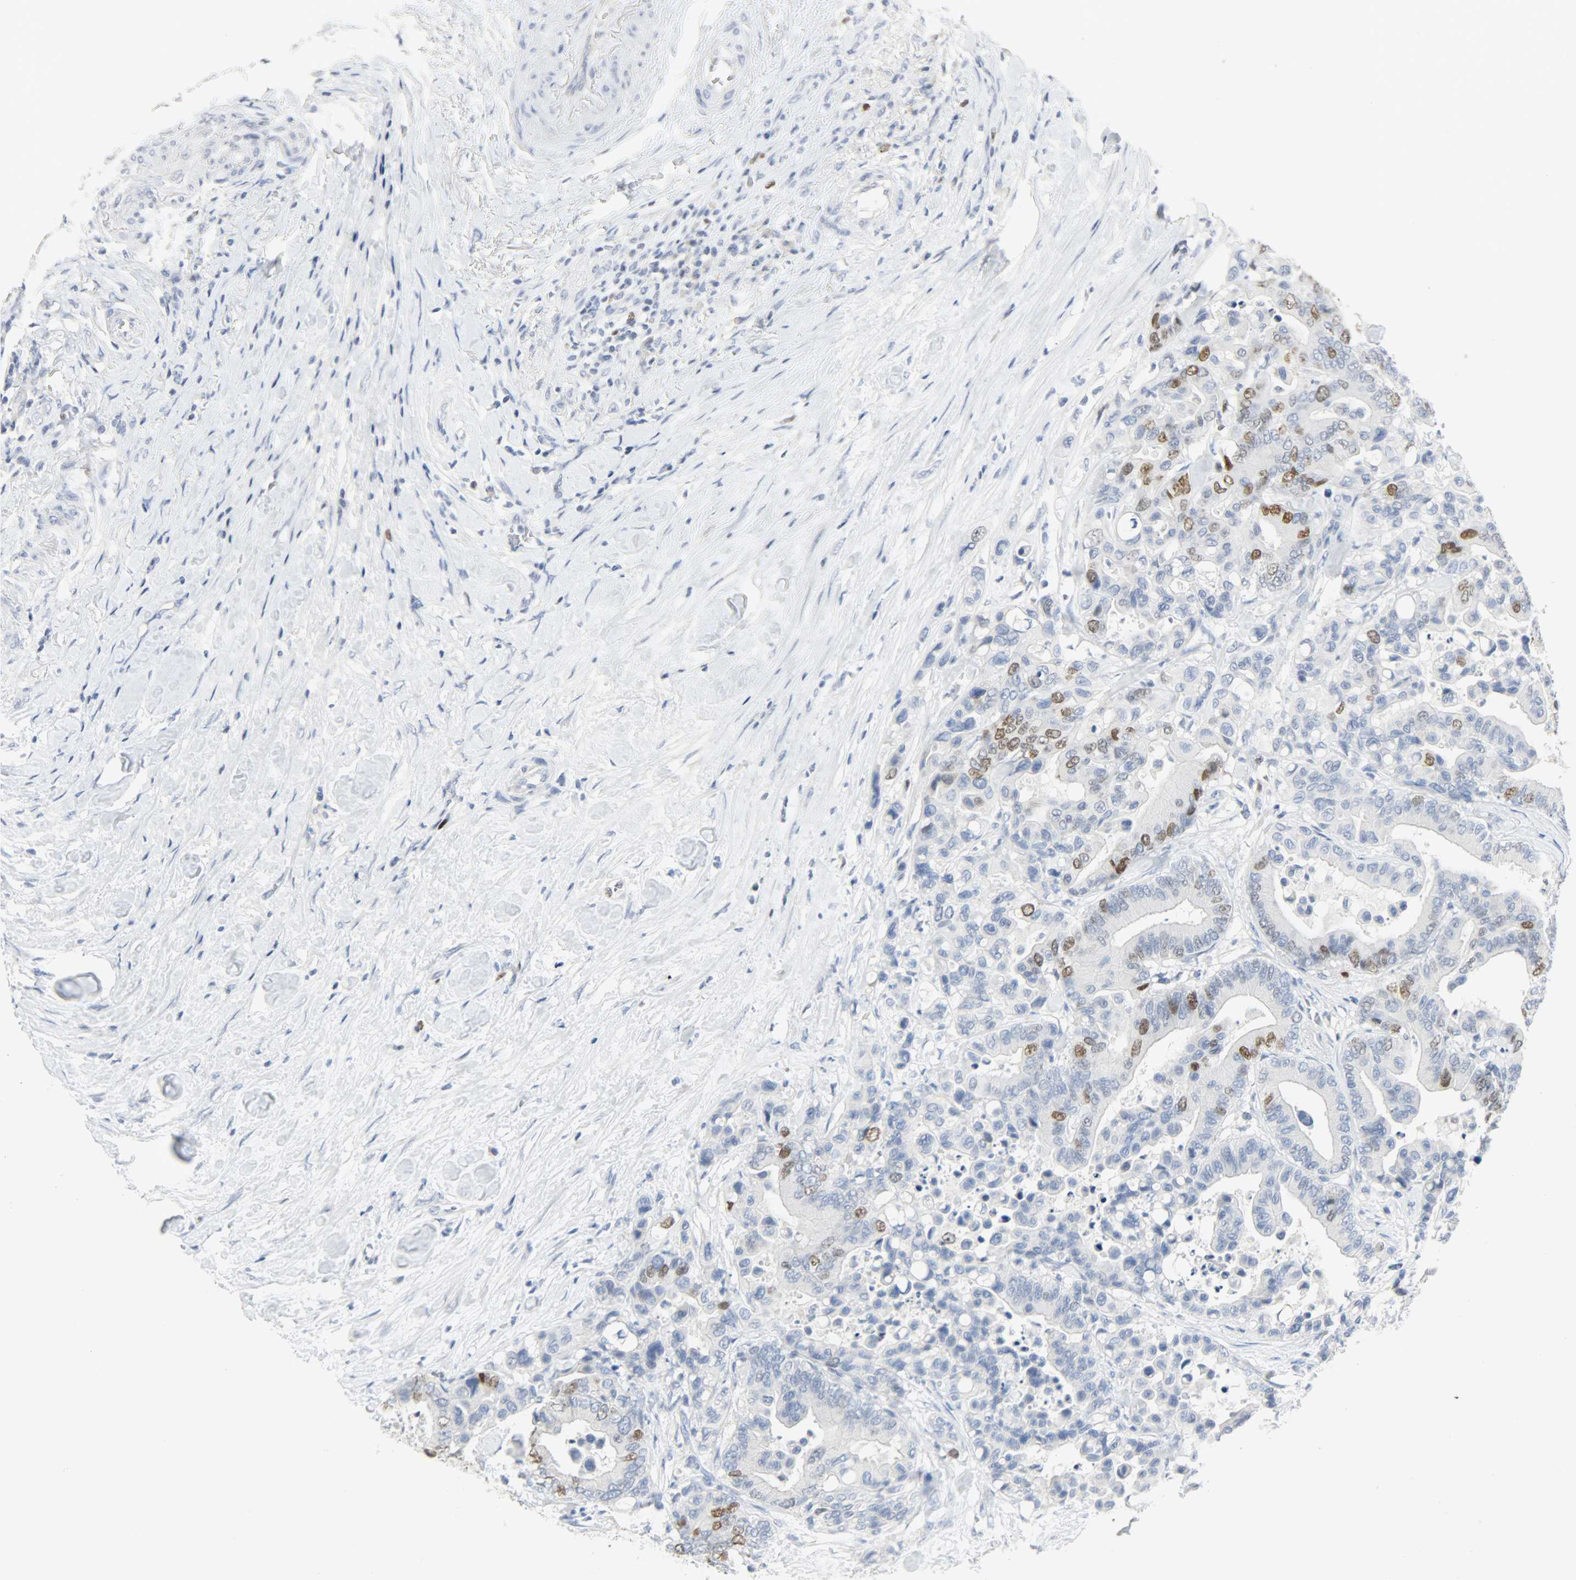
{"staining": {"intensity": "moderate", "quantity": "<25%", "location": "nuclear"}, "tissue": "colorectal cancer", "cell_type": "Tumor cells", "image_type": "cancer", "snomed": [{"axis": "morphology", "description": "Adenocarcinoma, NOS"}, {"axis": "topography", "description": "Colon"}], "caption": "Colorectal adenocarcinoma stained with DAB (3,3'-diaminobenzidine) IHC displays low levels of moderate nuclear positivity in approximately <25% of tumor cells.", "gene": "HELLS", "patient": {"sex": "male", "age": 82}}